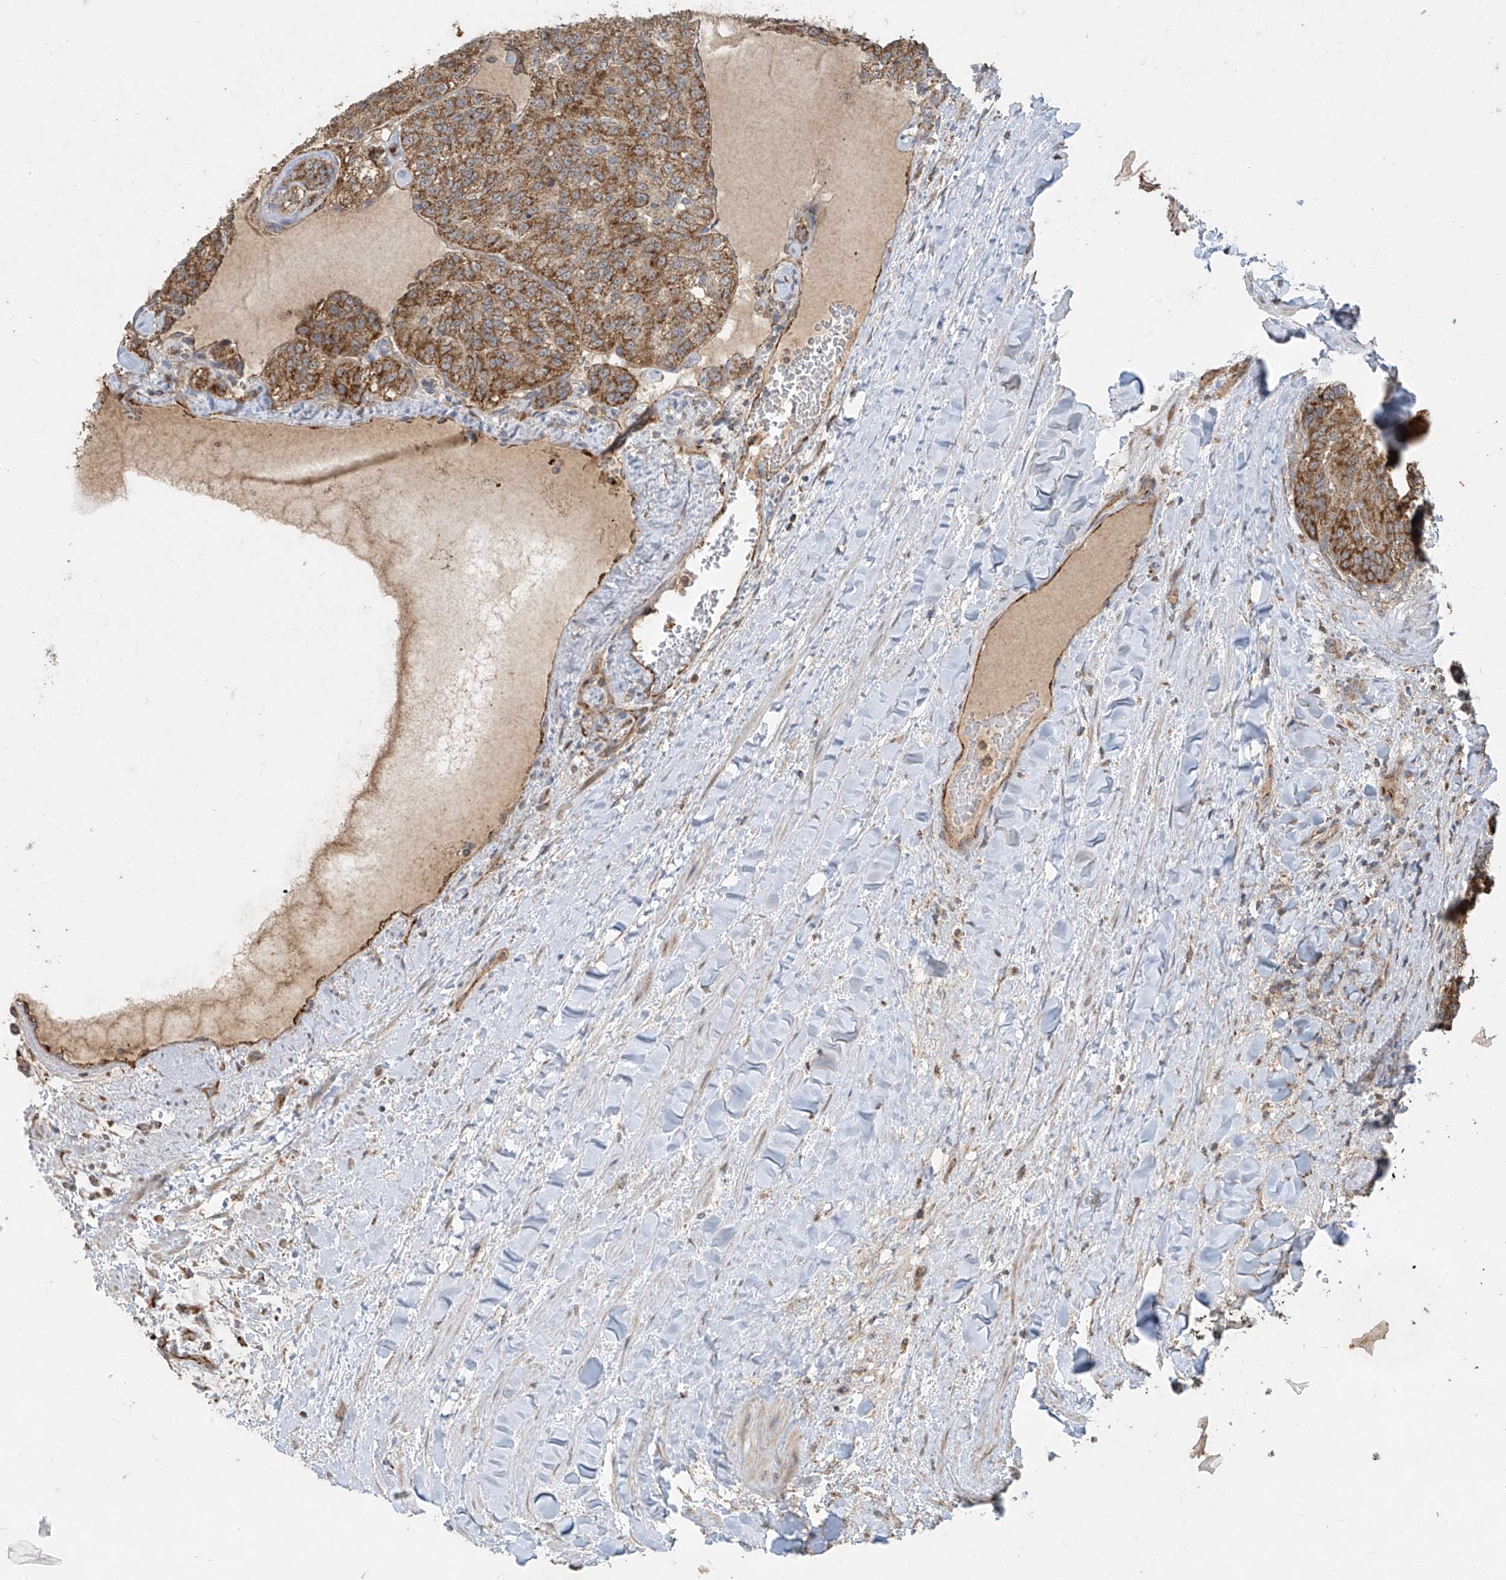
{"staining": {"intensity": "moderate", "quantity": ">75%", "location": "cytoplasmic/membranous"}, "tissue": "renal cancer", "cell_type": "Tumor cells", "image_type": "cancer", "snomed": [{"axis": "morphology", "description": "Adenocarcinoma, NOS"}, {"axis": "topography", "description": "Kidney"}], "caption": "The immunohistochemical stain labels moderate cytoplasmic/membranous positivity in tumor cells of adenocarcinoma (renal) tissue. Using DAB (3,3'-diaminobenzidine) (brown) and hematoxylin (blue) stains, captured at high magnification using brightfield microscopy.", "gene": "UQCC1", "patient": {"sex": "female", "age": 63}}